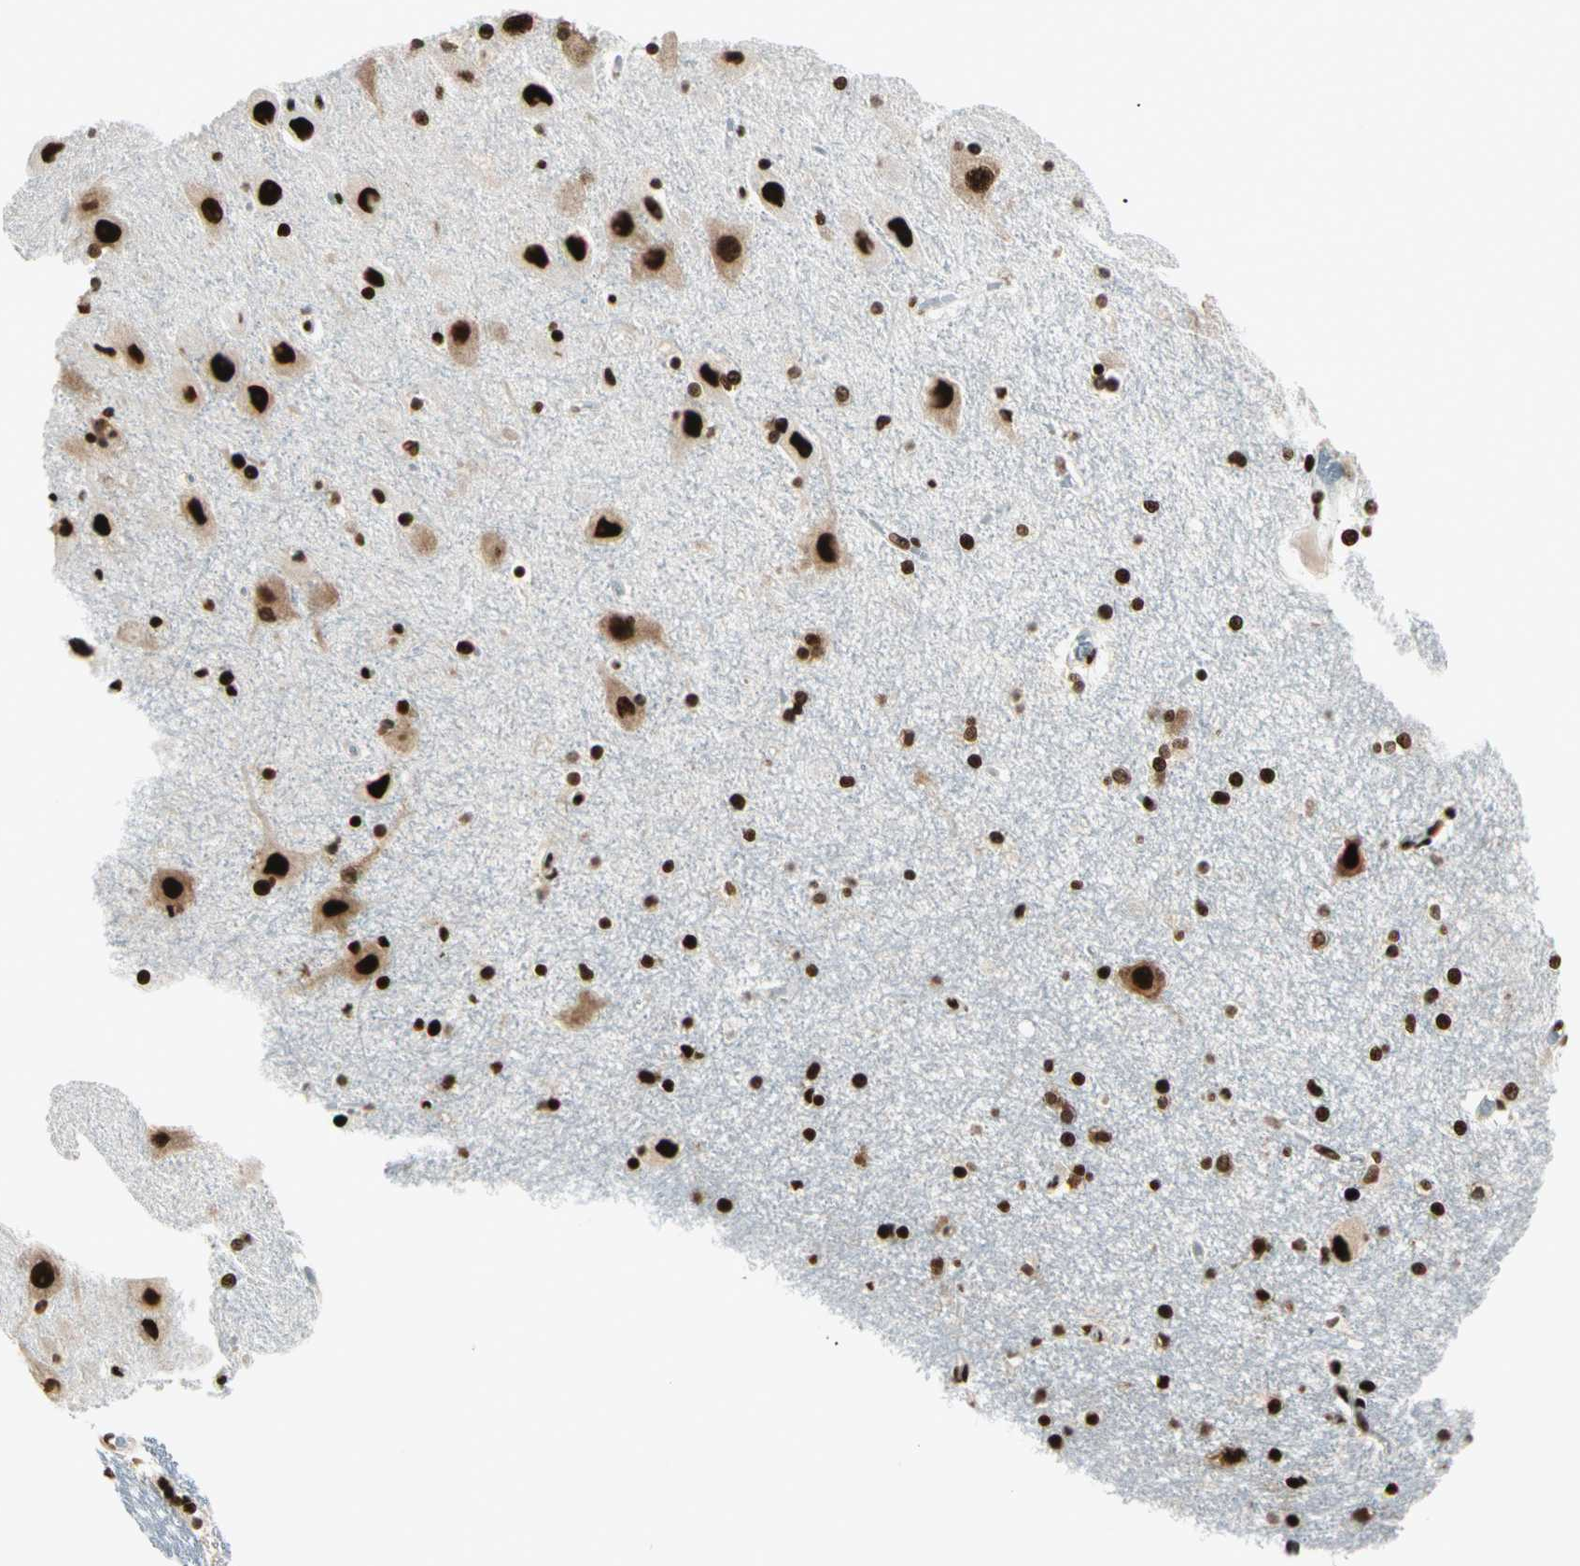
{"staining": {"intensity": "strong", "quantity": ">75%", "location": "nuclear"}, "tissue": "hippocampus", "cell_type": "Glial cells", "image_type": "normal", "snomed": [{"axis": "morphology", "description": "Normal tissue, NOS"}, {"axis": "topography", "description": "Hippocampus"}], "caption": "High-magnification brightfield microscopy of normal hippocampus stained with DAB (3,3'-diaminobenzidine) (brown) and counterstained with hematoxylin (blue). glial cells exhibit strong nuclear staining is identified in approximately>75% of cells.", "gene": "CCAR1", "patient": {"sex": "female", "age": 54}}